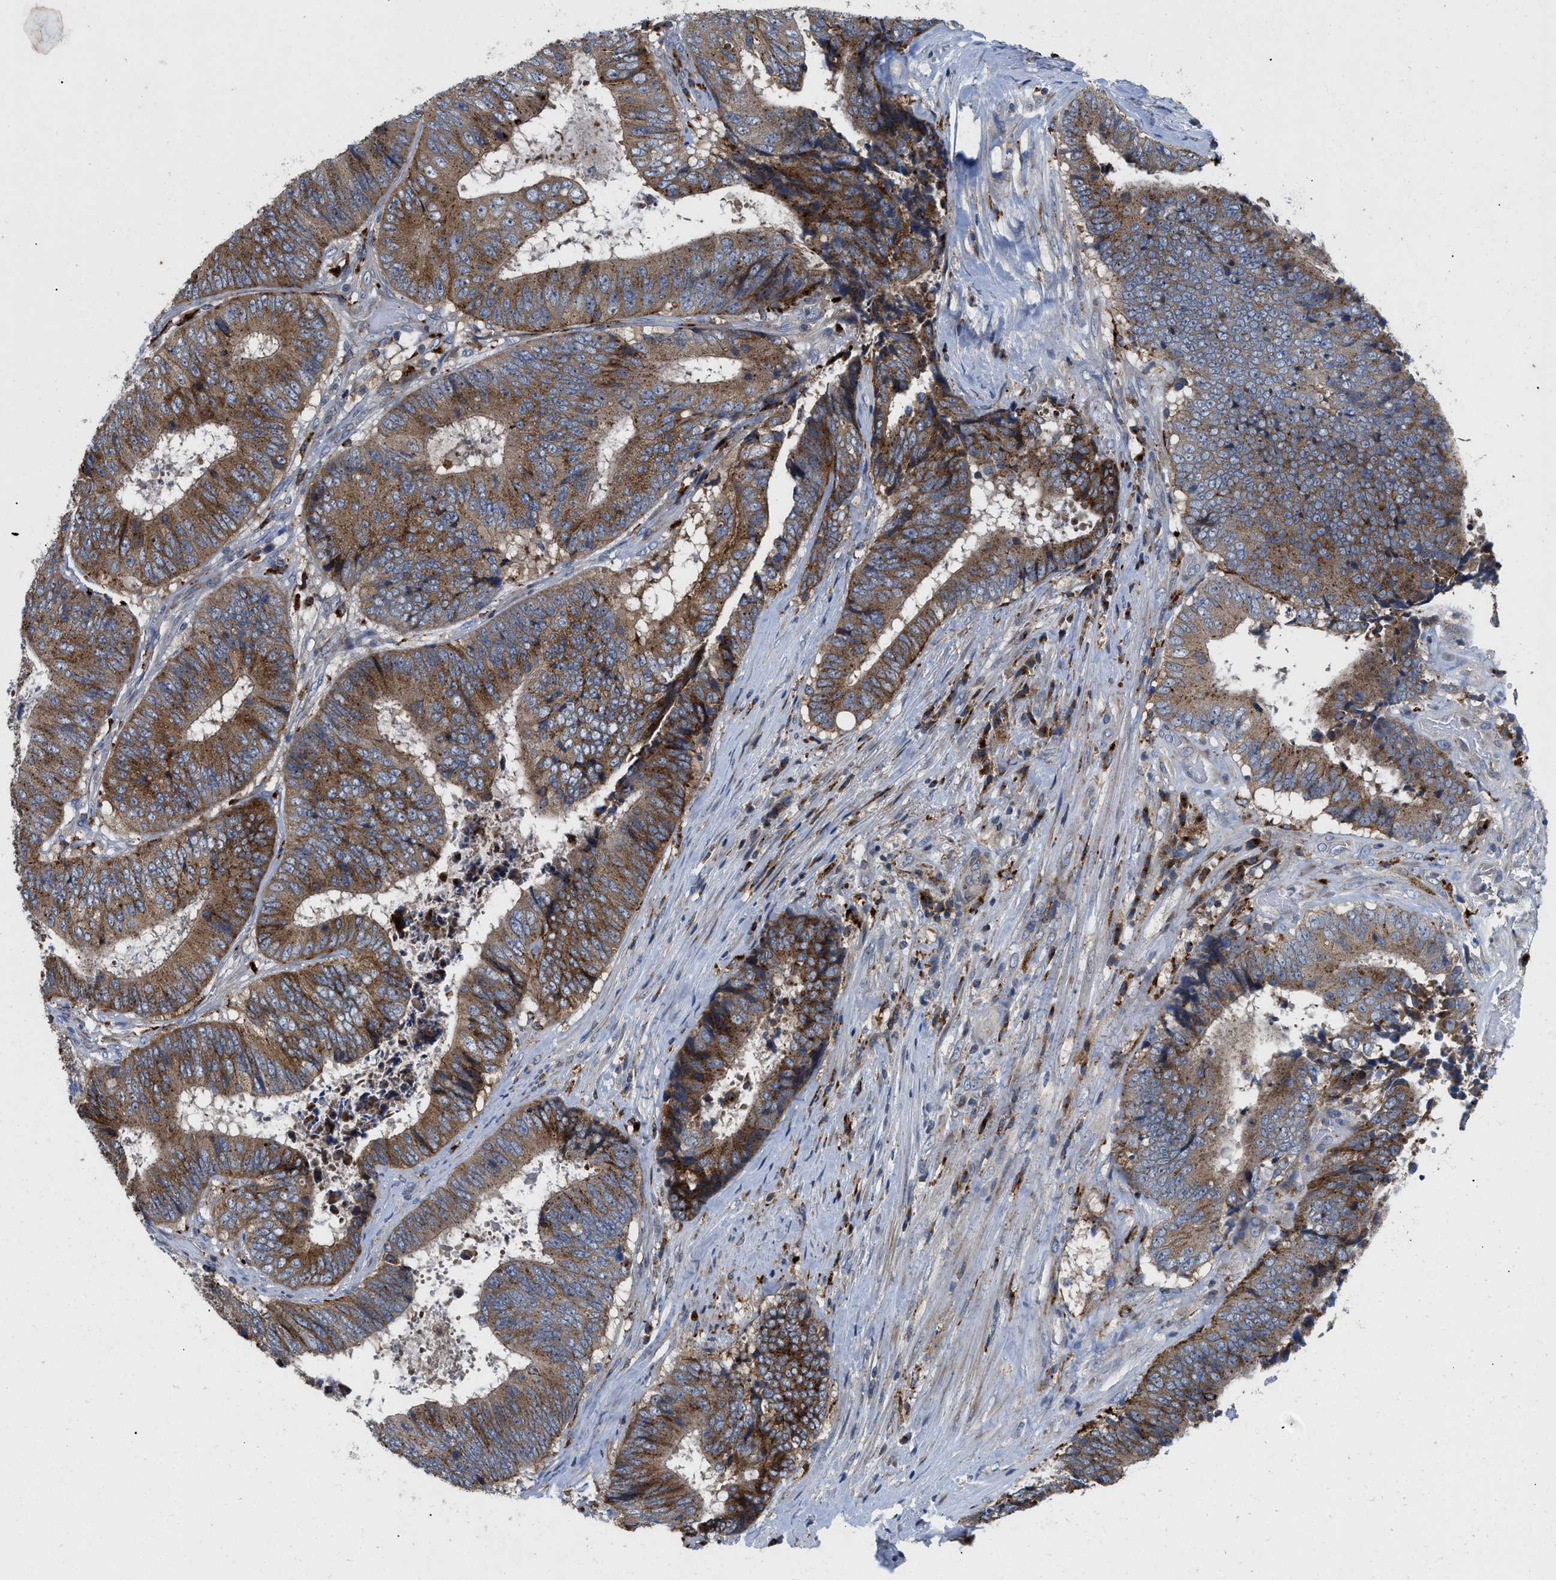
{"staining": {"intensity": "moderate", "quantity": ">75%", "location": "cytoplasmic/membranous"}, "tissue": "colorectal cancer", "cell_type": "Tumor cells", "image_type": "cancer", "snomed": [{"axis": "morphology", "description": "Adenocarcinoma, NOS"}, {"axis": "topography", "description": "Rectum"}], "caption": "Tumor cells demonstrate medium levels of moderate cytoplasmic/membranous positivity in approximately >75% of cells in colorectal cancer.", "gene": "ENPP4", "patient": {"sex": "male", "age": 72}}